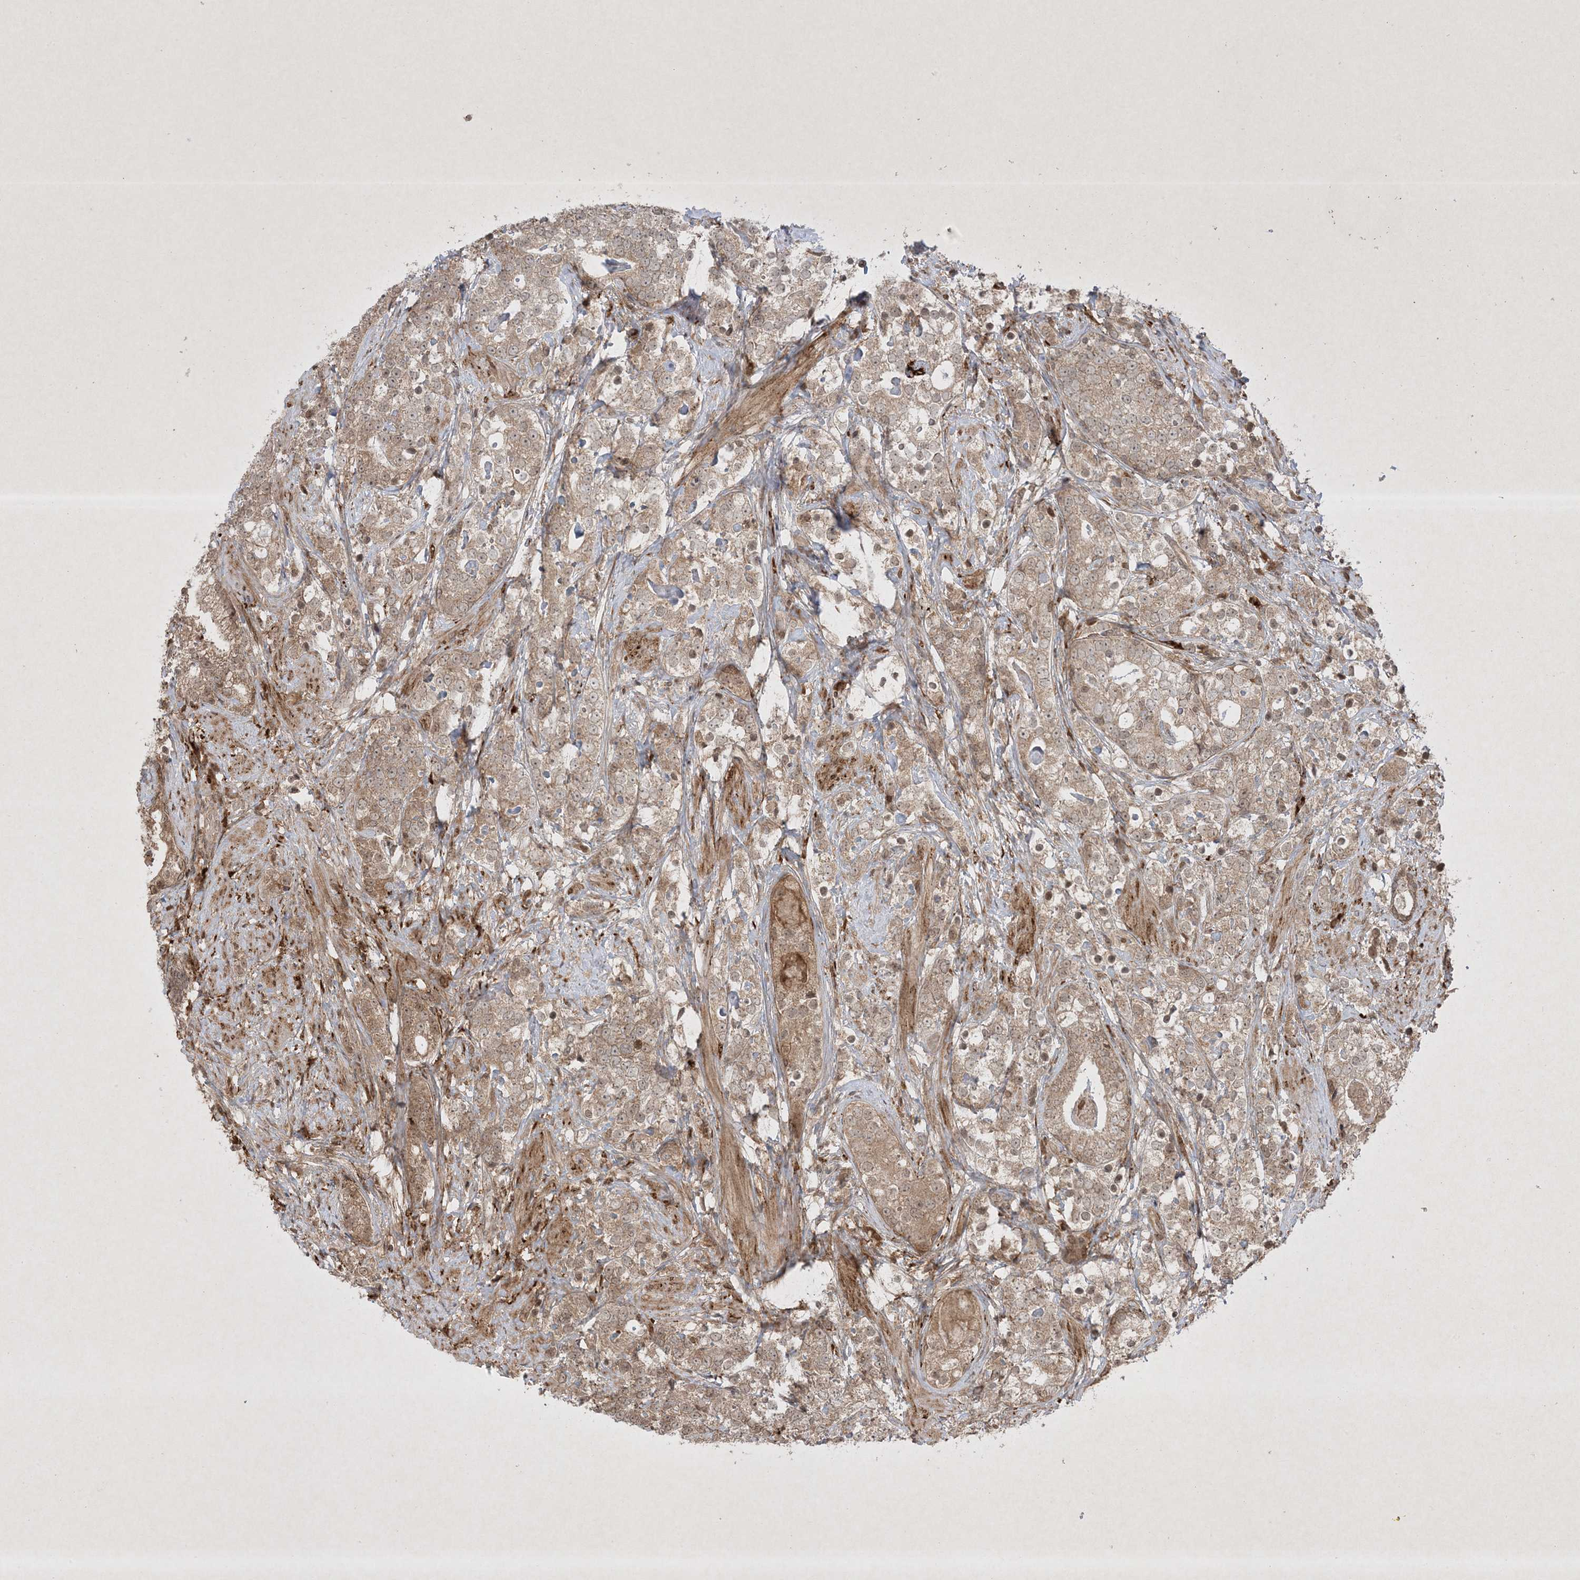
{"staining": {"intensity": "weak", "quantity": ">75%", "location": "cytoplasmic/membranous,nuclear"}, "tissue": "prostate cancer", "cell_type": "Tumor cells", "image_type": "cancer", "snomed": [{"axis": "morphology", "description": "Adenocarcinoma, High grade"}, {"axis": "topography", "description": "Prostate"}], "caption": "A micrograph of high-grade adenocarcinoma (prostate) stained for a protein reveals weak cytoplasmic/membranous and nuclear brown staining in tumor cells. (DAB (3,3'-diaminobenzidine) = brown stain, brightfield microscopy at high magnification).", "gene": "PTK6", "patient": {"sex": "male", "age": 69}}